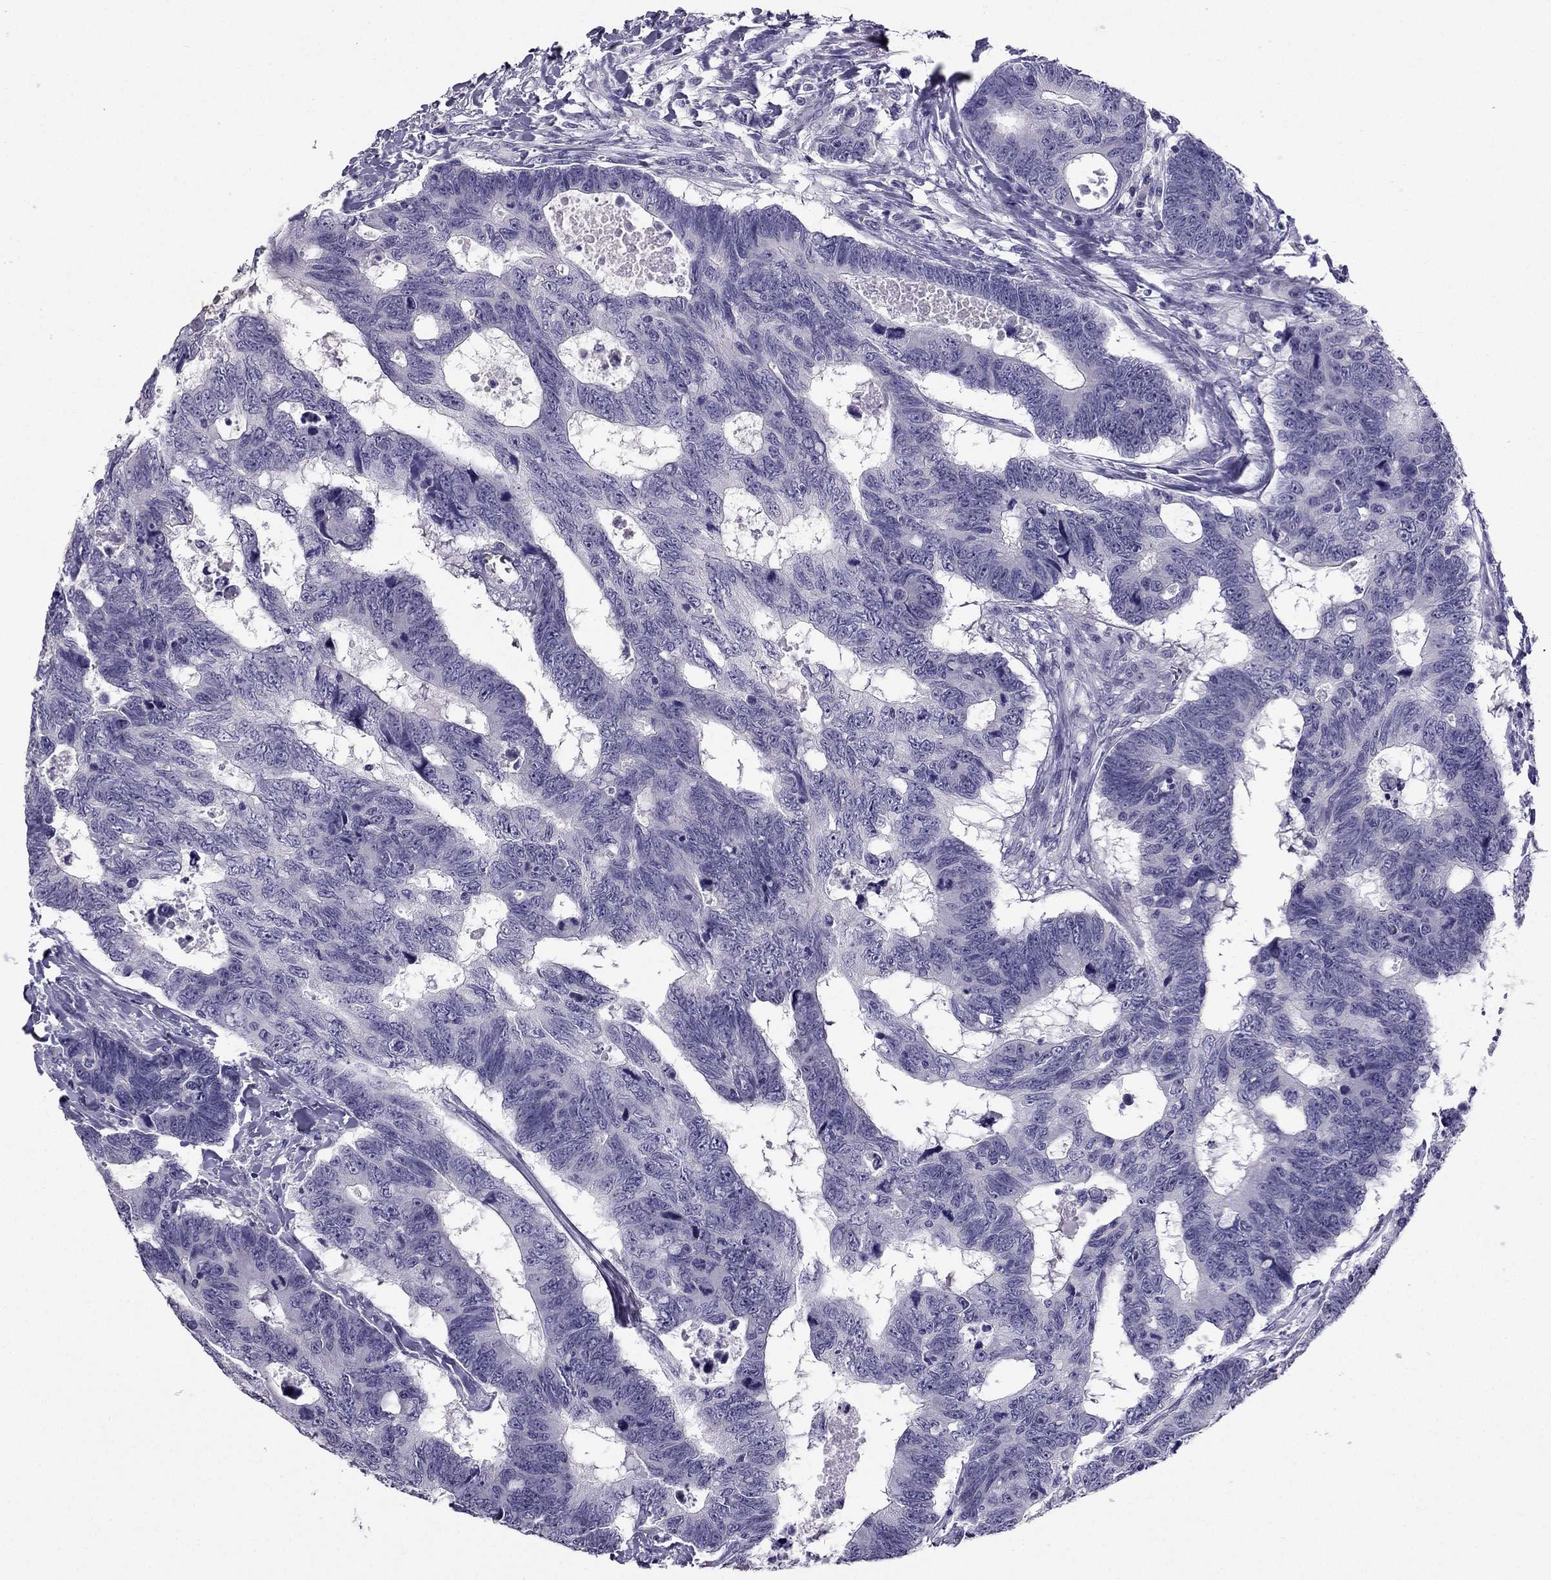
{"staining": {"intensity": "negative", "quantity": "none", "location": "none"}, "tissue": "colorectal cancer", "cell_type": "Tumor cells", "image_type": "cancer", "snomed": [{"axis": "morphology", "description": "Adenocarcinoma, NOS"}, {"axis": "topography", "description": "Colon"}], "caption": "High power microscopy image of an immunohistochemistry (IHC) micrograph of colorectal cancer (adenocarcinoma), revealing no significant positivity in tumor cells.", "gene": "LMTK3", "patient": {"sex": "female", "age": 77}}